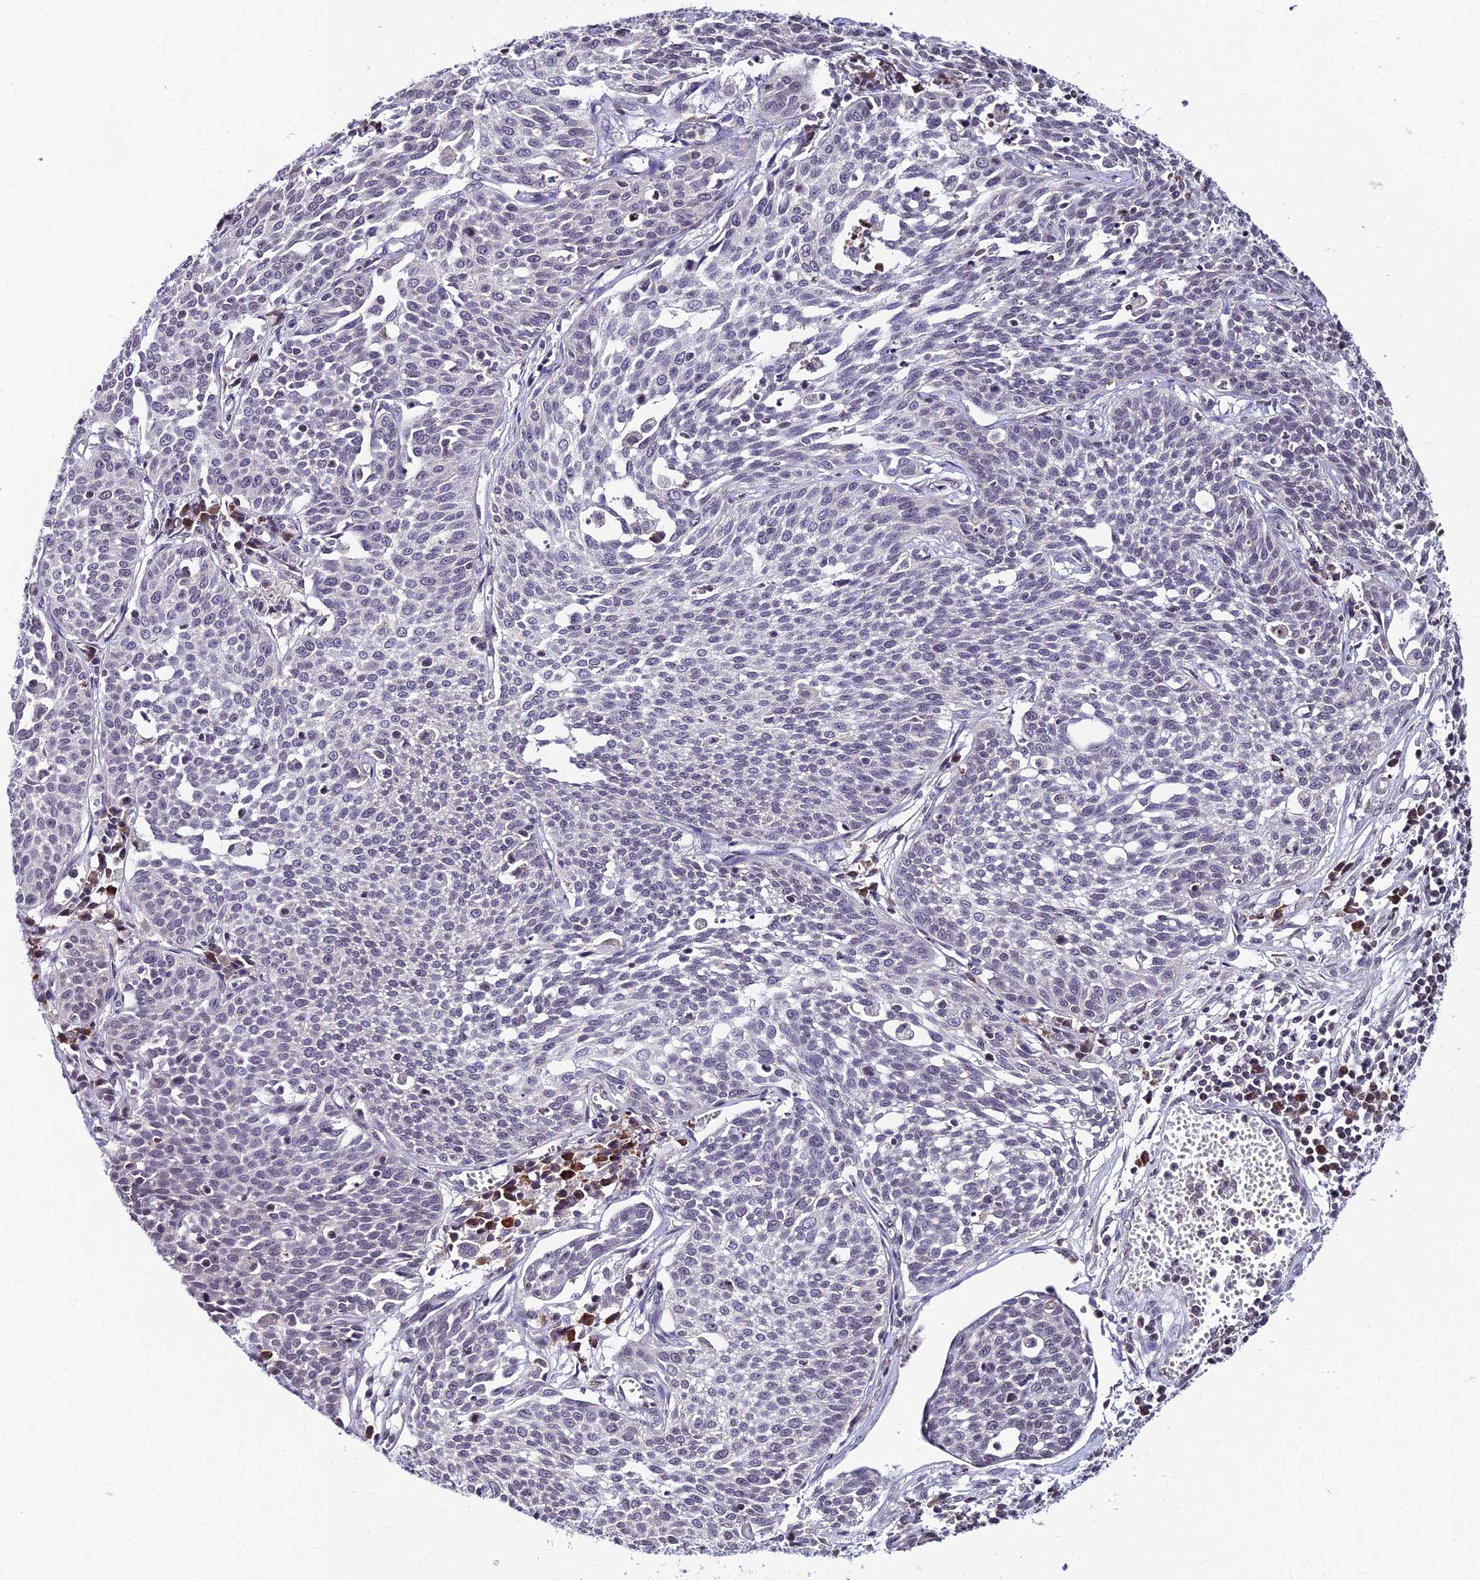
{"staining": {"intensity": "negative", "quantity": "none", "location": "none"}, "tissue": "cervical cancer", "cell_type": "Tumor cells", "image_type": "cancer", "snomed": [{"axis": "morphology", "description": "Squamous cell carcinoma, NOS"}, {"axis": "topography", "description": "Cervix"}], "caption": "IHC histopathology image of neoplastic tissue: squamous cell carcinoma (cervical) stained with DAB (3,3'-diaminobenzidine) displays no significant protein staining in tumor cells.", "gene": "CDNF", "patient": {"sex": "female", "age": 34}}